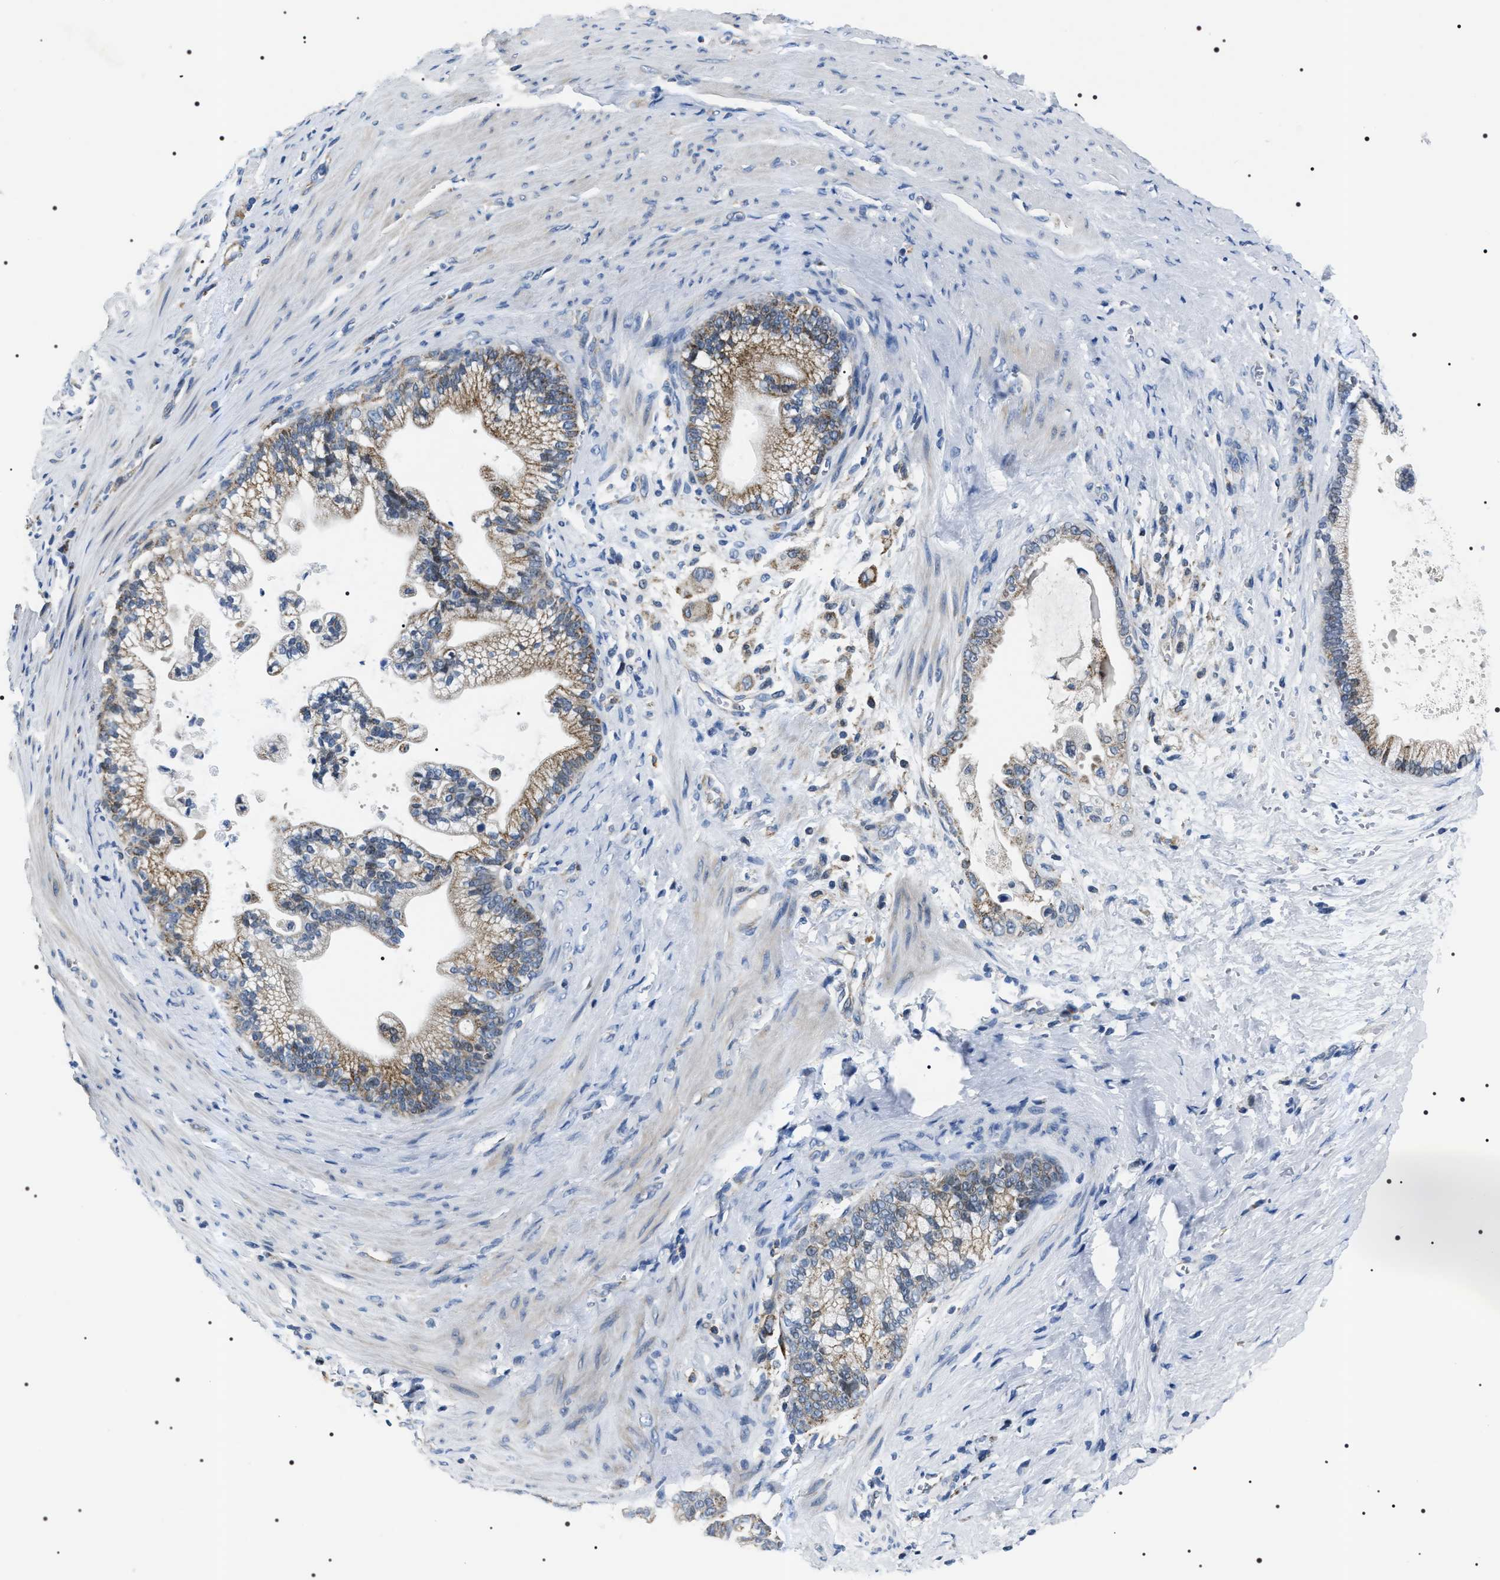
{"staining": {"intensity": "moderate", "quantity": ">75%", "location": "cytoplasmic/membranous"}, "tissue": "pancreatic cancer", "cell_type": "Tumor cells", "image_type": "cancer", "snomed": [{"axis": "morphology", "description": "Adenocarcinoma, NOS"}, {"axis": "topography", "description": "Pancreas"}], "caption": "Brown immunohistochemical staining in adenocarcinoma (pancreatic) shows moderate cytoplasmic/membranous expression in approximately >75% of tumor cells.", "gene": "NTMT1", "patient": {"sex": "male", "age": 69}}